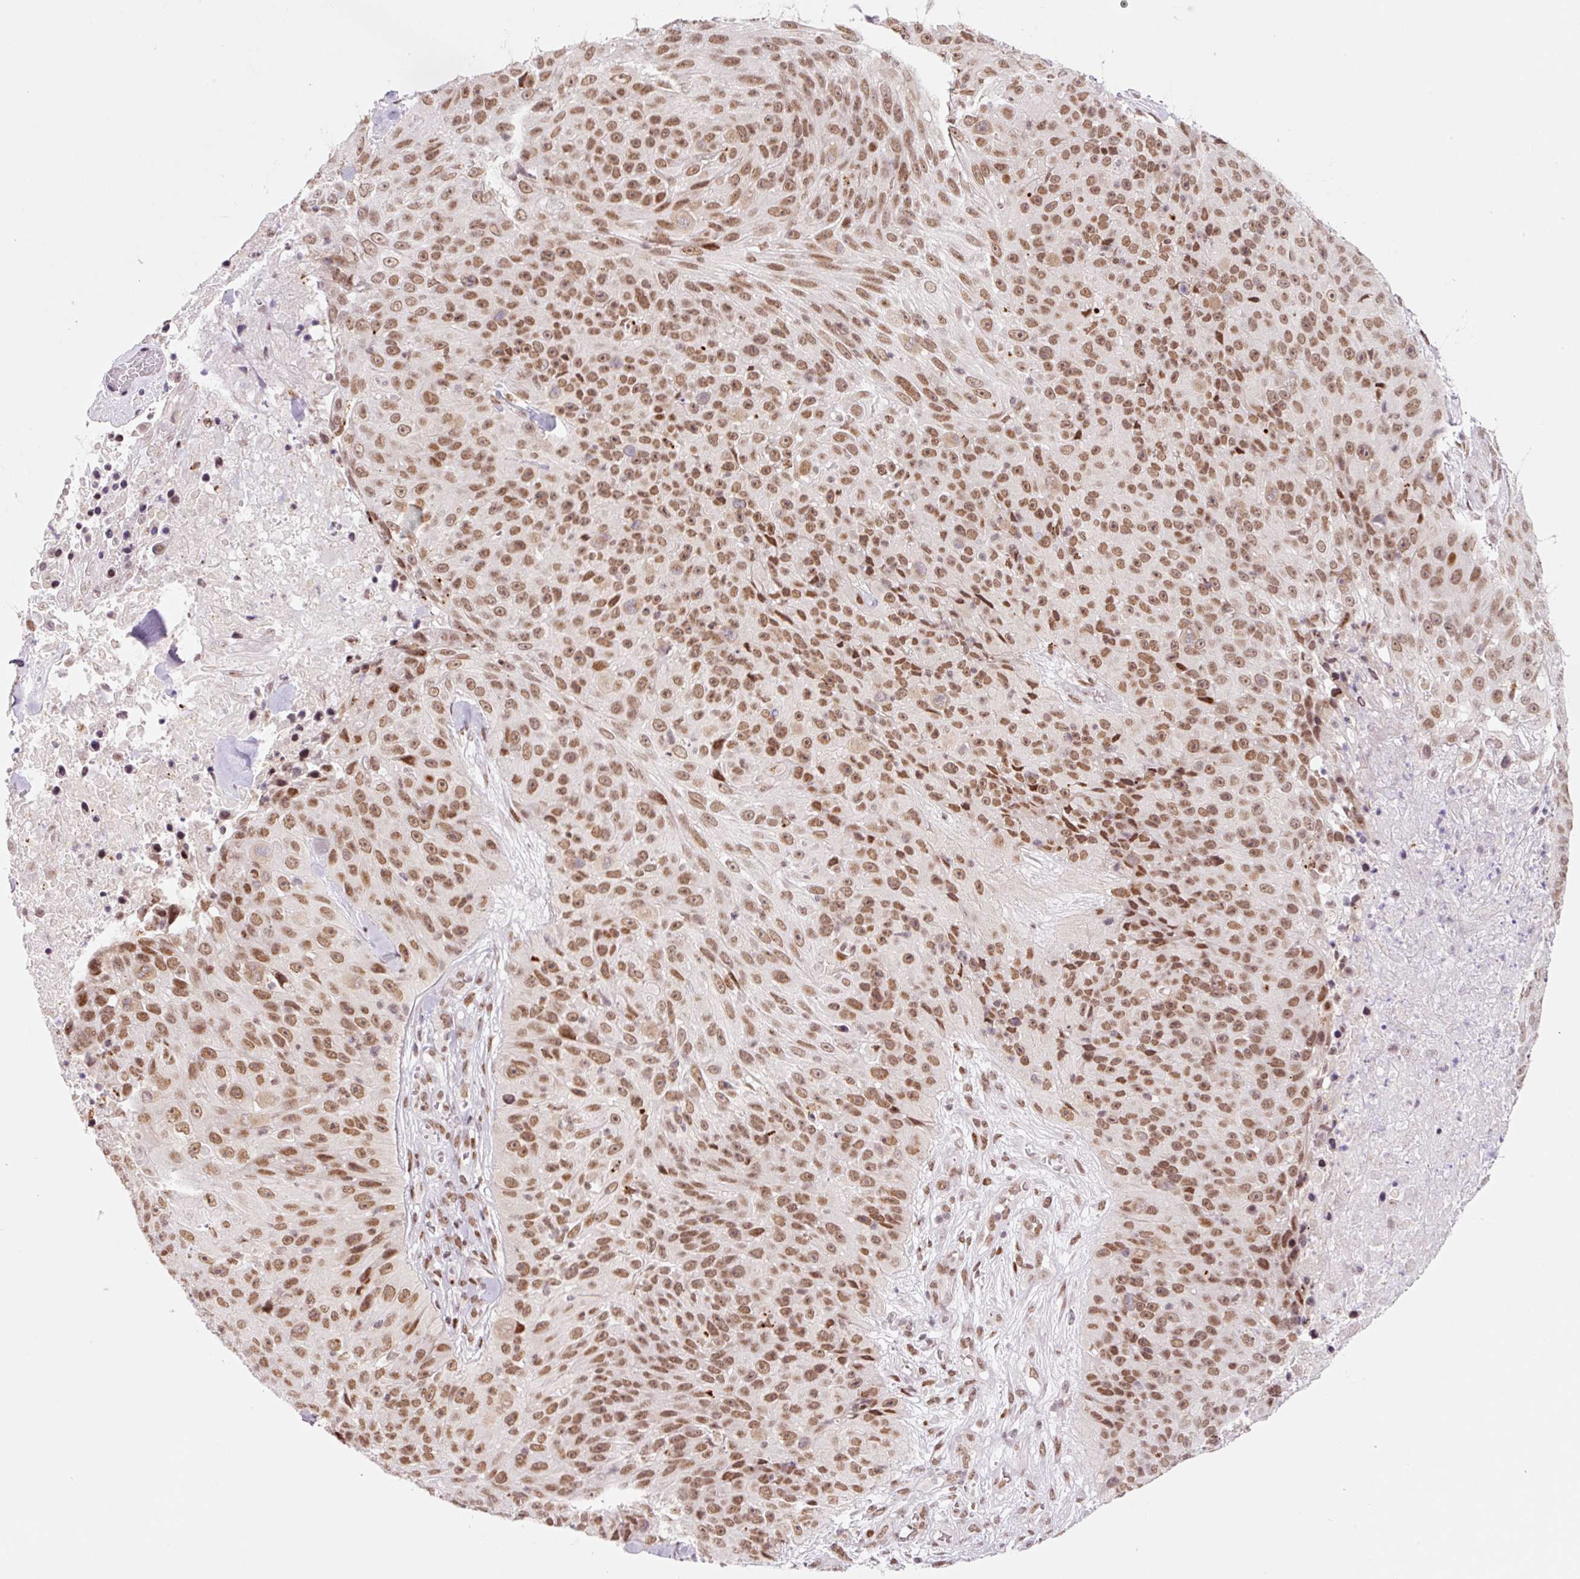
{"staining": {"intensity": "moderate", "quantity": ">75%", "location": "nuclear"}, "tissue": "skin cancer", "cell_type": "Tumor cells", "image_type": "cancer", "snomed": [{"axis": "morphology", "description": "Squamous cell carcinoma, NOS"}, {"axis": "topography", "description": "Skin"}], "caption": "Skin cancer was stained to show a protein in brown. There is medium levels of moderate nuclear staining in approximately >75% of tumor cells.", "gene": "CCNL2", "patient": {"sex": "female", "age": 87}}